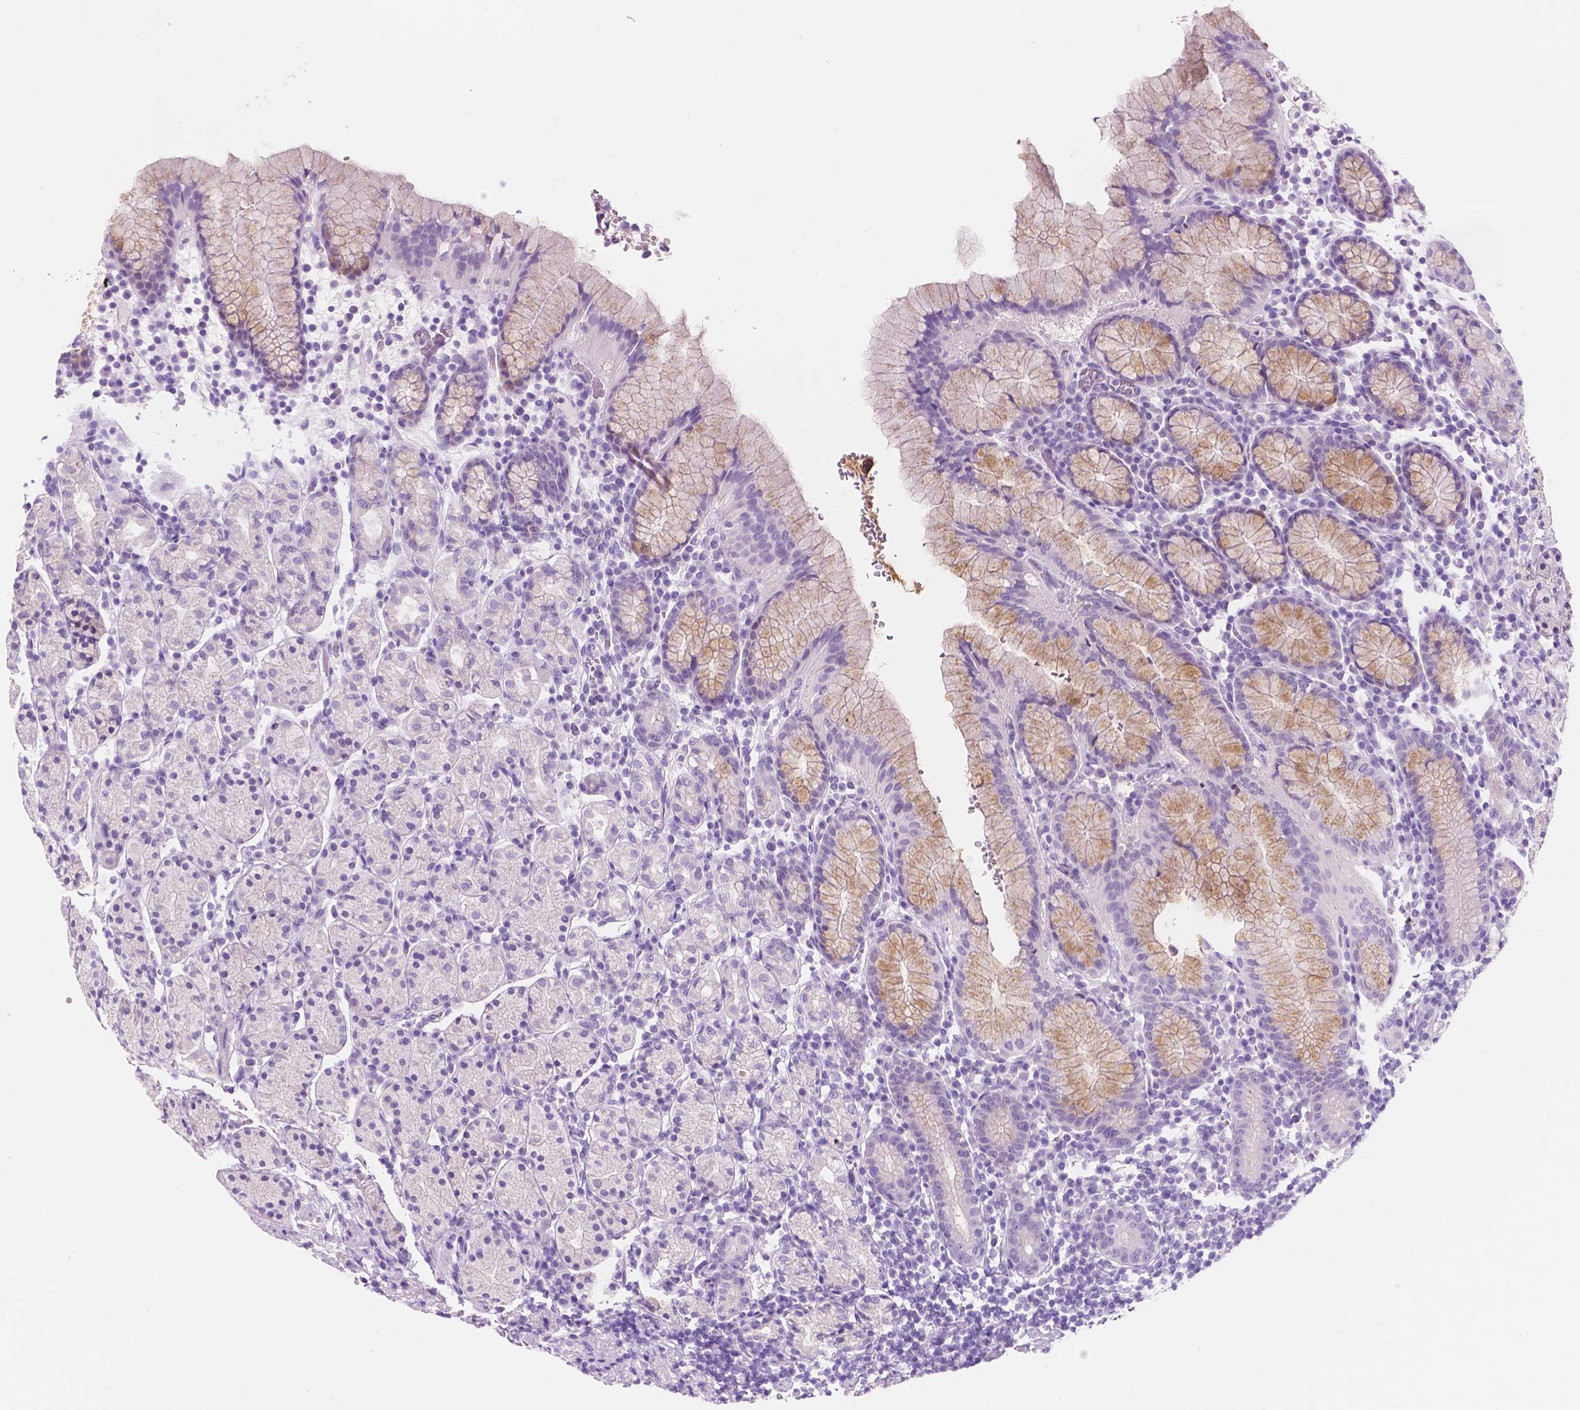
{"staining": {"intensity": "weak", "quantity": "25%-75%", "location": "cytoplasmic/membranous"}, "tissue": "stomach", "cell_type": "Glandular cells", "image_type": "normal", "snomed": [{"axis": "morphology", "description": "Normal tissue, NOS"}, {"axis": "topography", "description": "Stomach, upper"}, {"axis": "topography", "description": "Stomach"}], "caption": "An IHC photomicrograph of unremarkable tissue is shown. Protein staining in brown labels weak cytoplasmic/membranous positivity in stomach within glandular cells.", "gene": "CUZD1", "patient": {"sex": "male", "age": 62}}